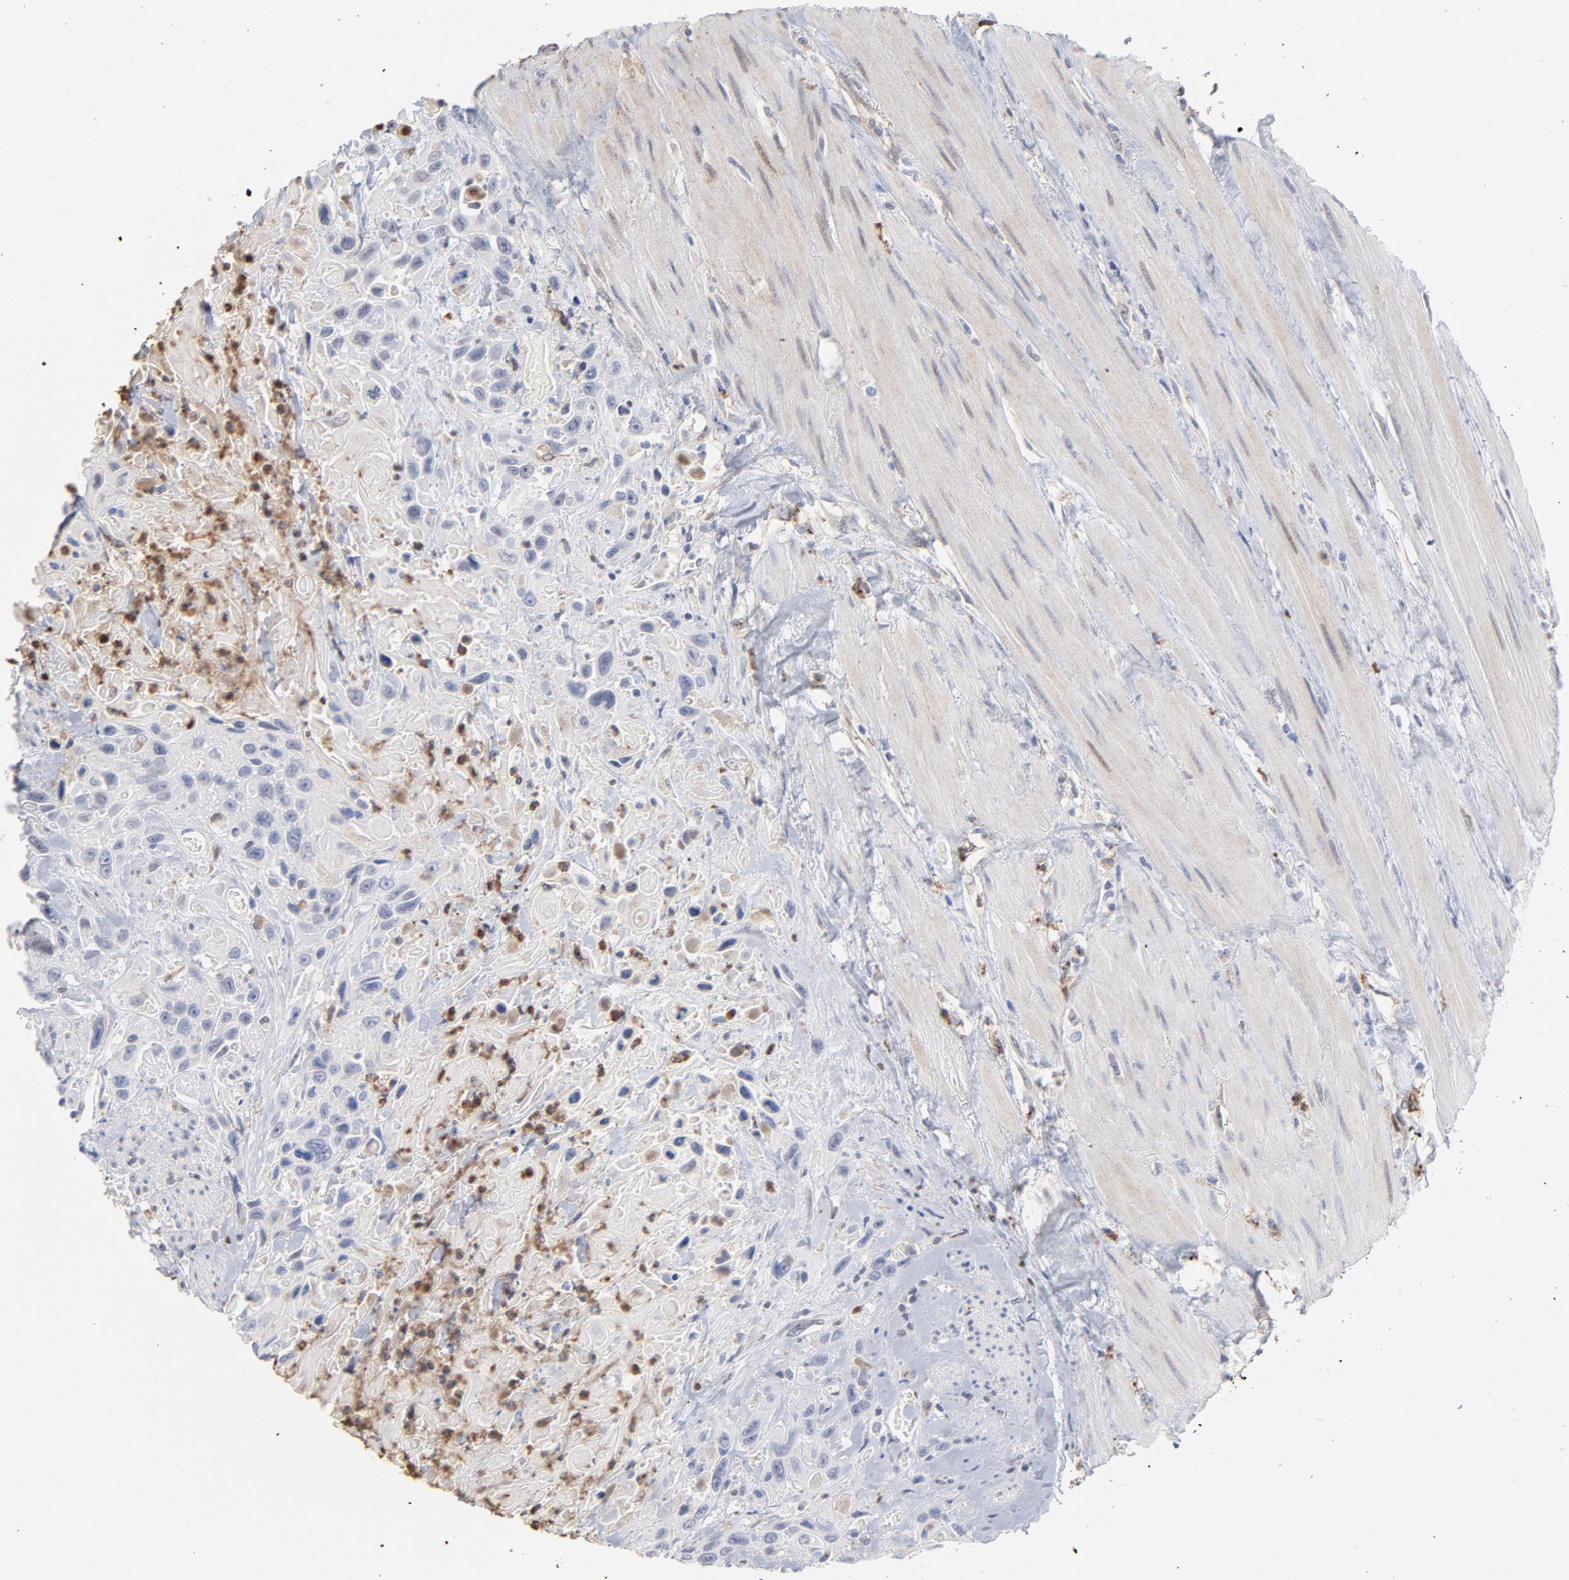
{"staining": {"intensity": "negative", "quantity": "none", "location": "none"}, "tissue": "urothelial cancer", "cell_type": "Tumor cells", "image_type": "cancer", "snomed": [{"axis": "morphology", "description": "Urothelial carcinoma, High grade"}, {"axis": "topography", "description": "Urinary bladder"}], "caption": "An immunohistochemistry (IHC) micrograph of high-grade urothelial carcinoma is shown. There is no staining in tumor cells of high-grade urothelial carcinoma.", "gene": "PNMA1", "patient": {"sex": "female", "age": 84}}